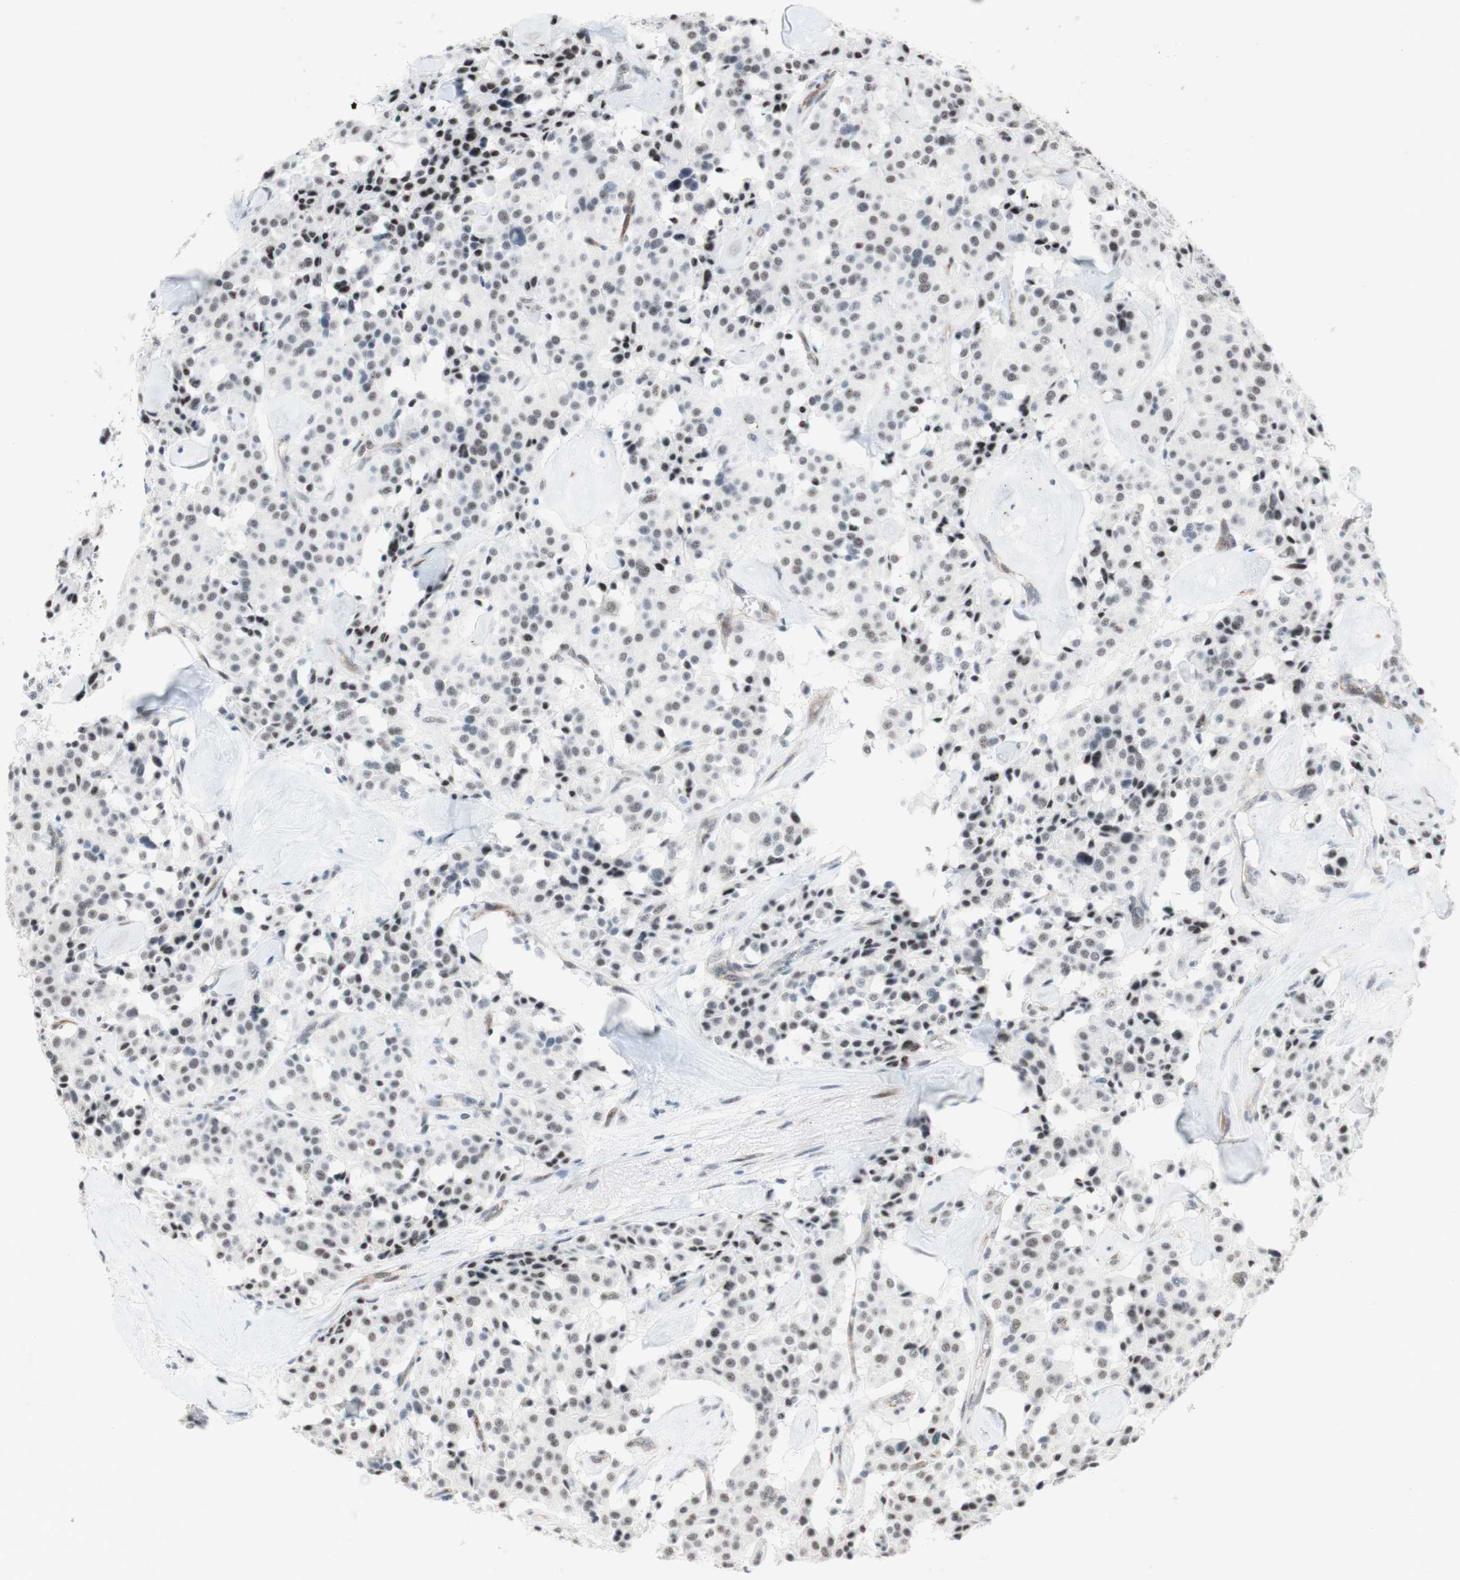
{"staining": {"intensity": "negative", "quantity": "none", "location": "none"}, "tissue": "carcinoid", "cell_type": "Tumor cells", "image_type": "cancer", "snomed": [{"axis": "morphology", "description": "Carcinoid, malignant, NOS"}, {"axis": "topography", "description": "Lung"}], "caption": "Protein analysis of malignant carcinoid shows no significant staining in tumor cells.", "gene": "SAP18", "patient": {"sex": "male", "age": 30}}